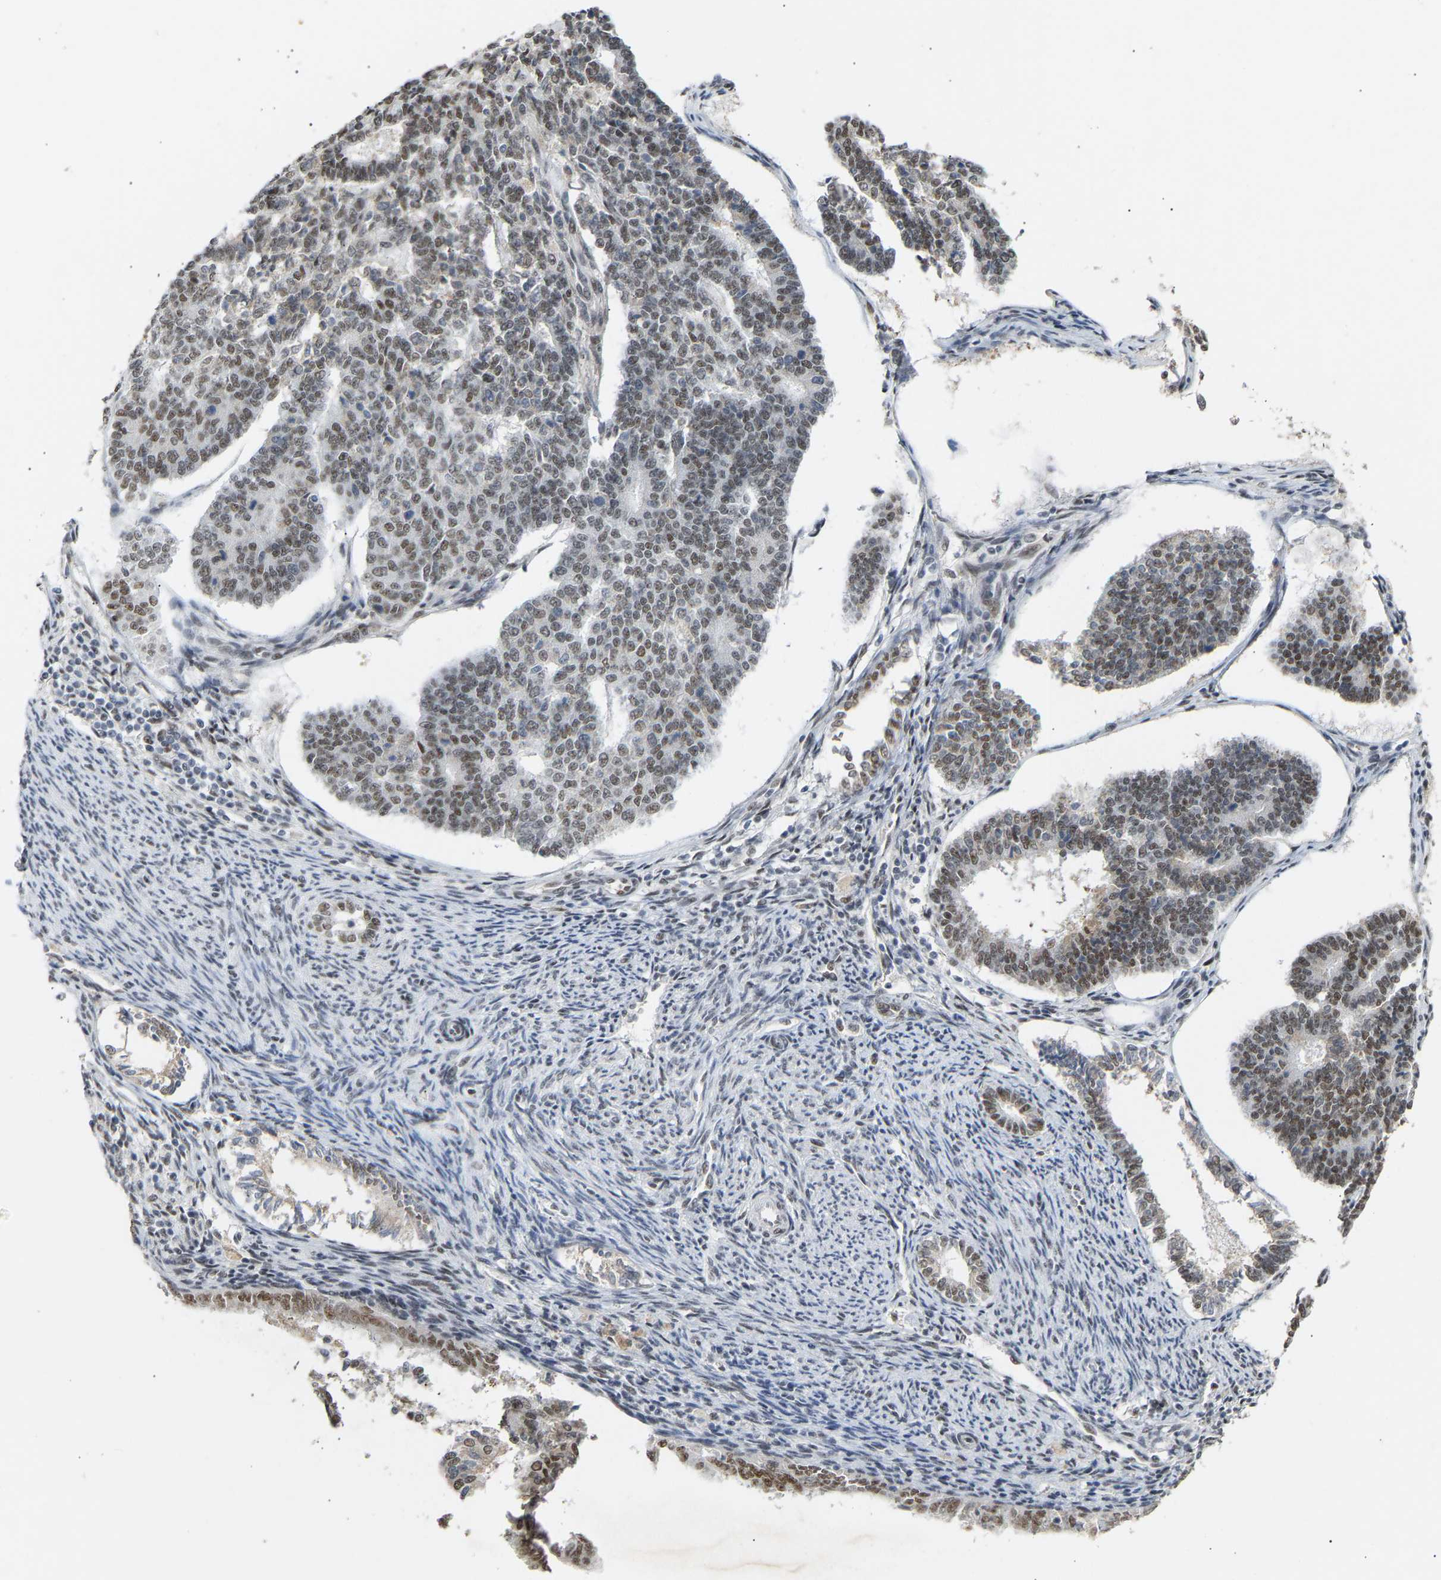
{"staining": {"intensity": "weak", "quantity": ">75%", "location": "nuclear"}, "tissue": "endometrial cancer", "cell_type": "Tumor cells", "image_type": "cancer", "snomed": [{"axis": "morphology", "description": "Adenocarcinoma, NOS"}, {"axis": "topography", "description": "Endometrium"}], "caption": "Immunohistochemistry (IHC) of endometrial cancer shows low levels of weak nuclear staining in approximately >75% of tumor cells.", "gene": "NELFB", "patient": {"sex": "female", "age": 70}}